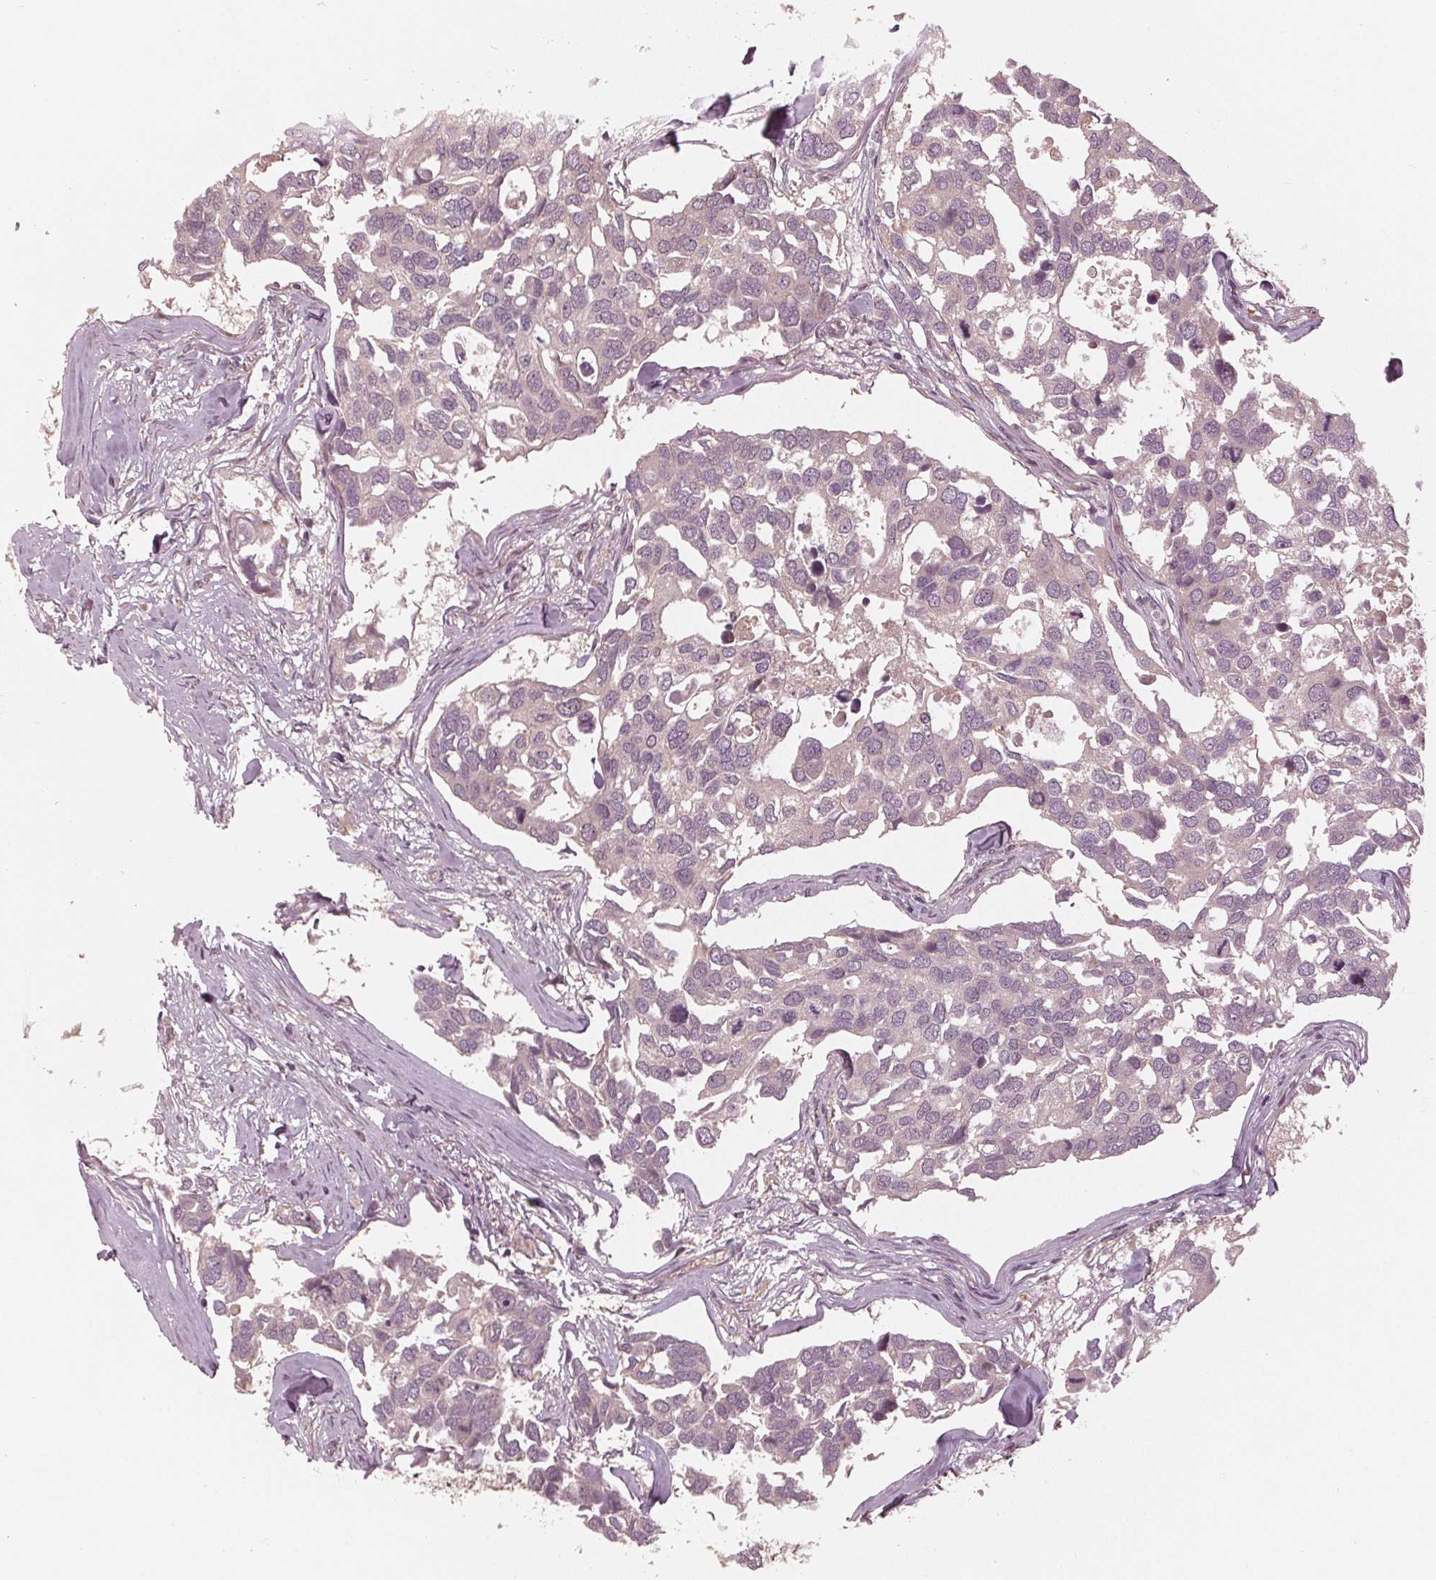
{"staining": {"intensity": "negative", "quantity": "none", "location": "none"}, "tissue": "breast cancer", "cell_type": "Tumor cells", "image_type": "cancer", "snomed": [{"axis": "morphology", "description": "Duct carcinoma"}, {"axis": "topography", "description": "Breast"}], "caption": "Tumor cells show no significant expression in breast cancer (infiltrating ductal carcinoma). Nuclei are stained in blue.", "gene": "ZNF471", "patient": {"sex": "female", "age": 83}}